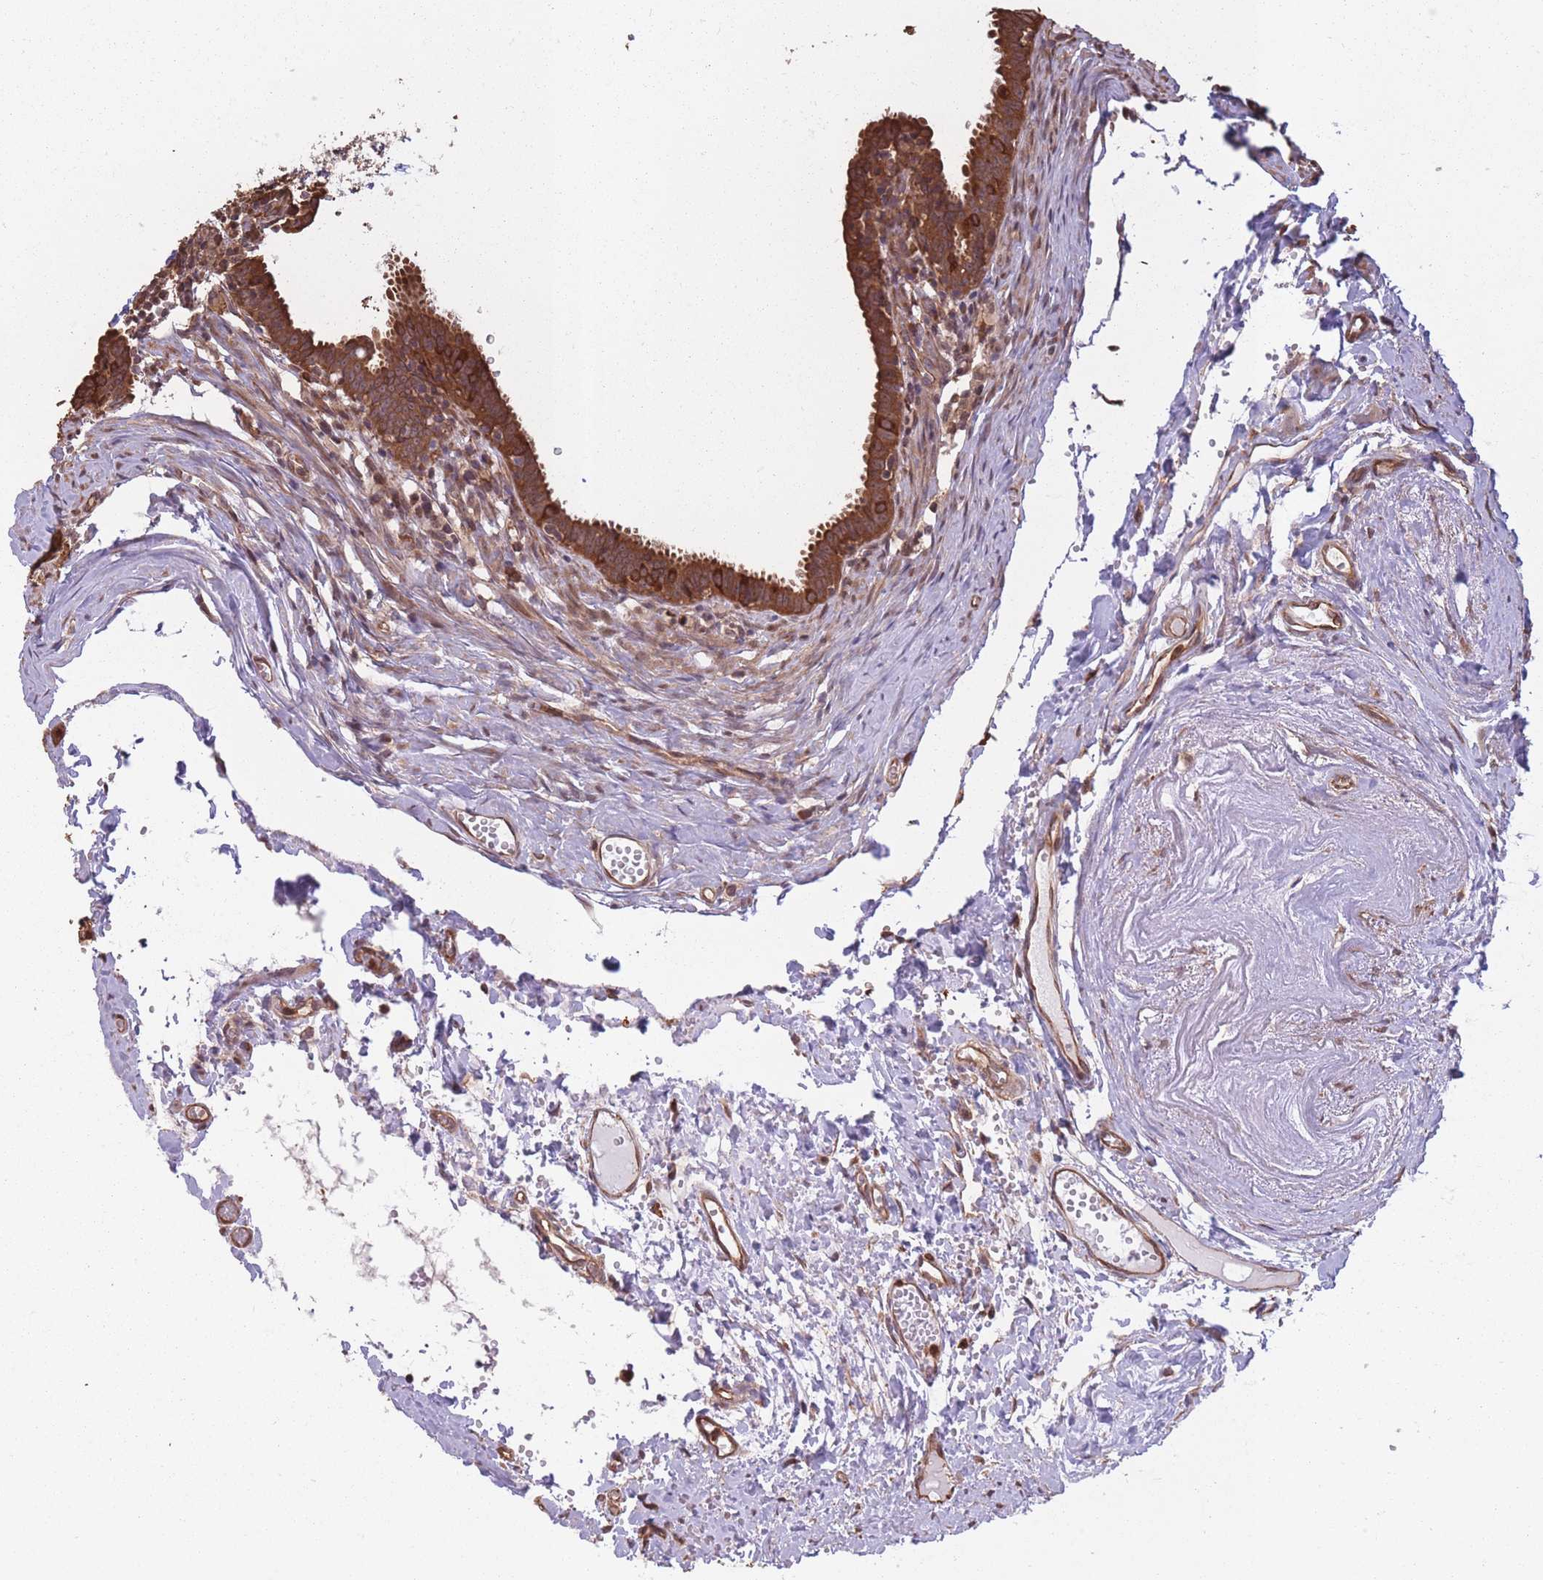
{"staining": {"intensity": "strong", "quantity": ">75%", "location": "cytoplasmic/membranous"}, "tissue": "fallopian tube", "cell_type": "Glandular cells", "image_type": "normal", "snomed": [{"axis": "morphology", "description": "Normal tissue, NOS"}, {"axis": "morphology", "description": "Carcinoma, NOS"}, {"axis": "topography", "description": "Fallopian tube"}, {"axis": "topography", "description": "Ovary"}], "caption": "Benign fallopian tube was stained to show a protein in brown. There is high levels of strong cytoplasmic/membranous staining in approximately >75% of glandular cells.", "gene": "ARL13B", "patient": {"sex": "female", "age": 59}}